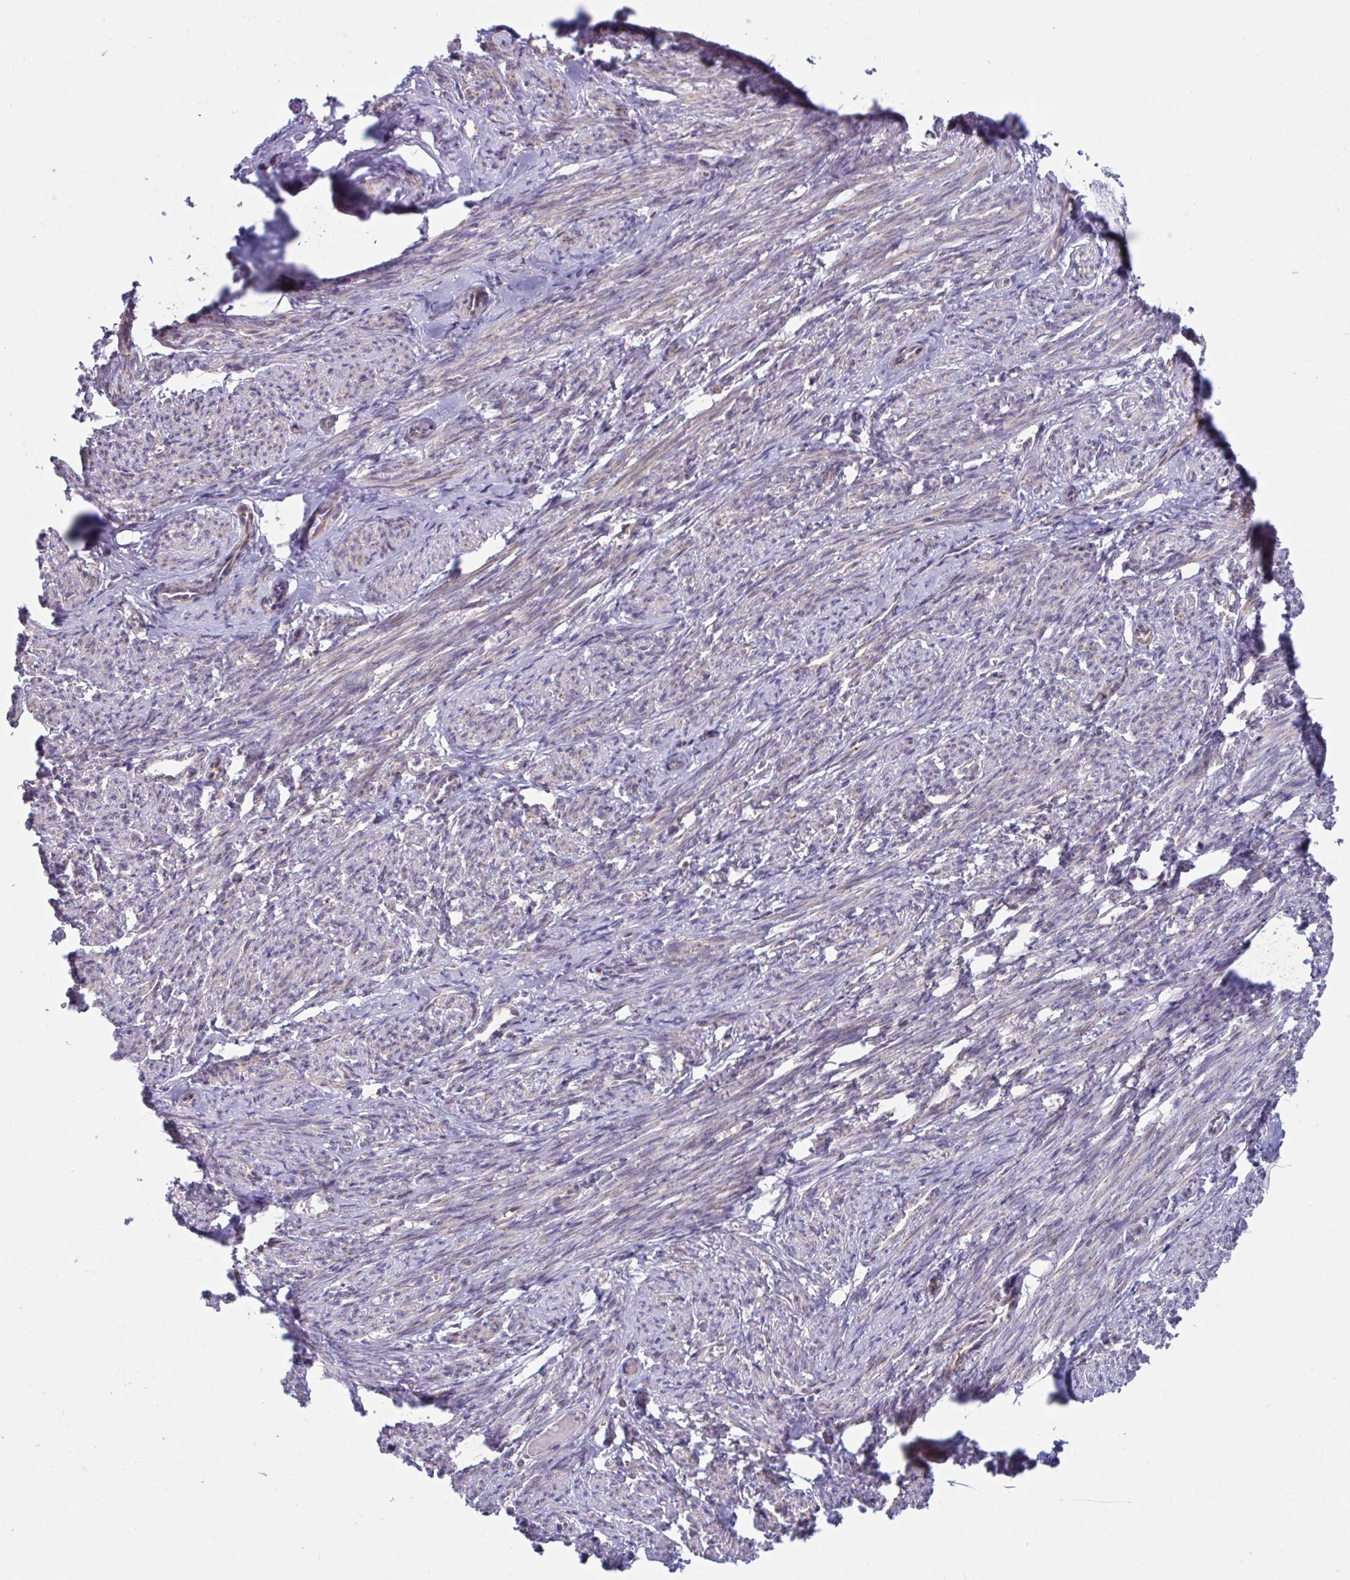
{"staining": {"intensity": "moderate", "quantity": "<25%", "location": "cytoplasmic/membranous"}, "tissue": "smooth muscle", "cell_type": "Smooth muscle cells", "image_type": "normal", "snomed": [{"axis": "morphology", "description": "Normal tissue, NOS"}, {"axis": "topography", "description": "Smooth muscle"}], "caption": "Smooth muscle stained with a brown dye exhibits moderate cytoplasmic/membranous positive staining in approximately <25% of smooth muscle cells.", "gene": "IST1", "patient": {"sex": "female", "age": 65}}